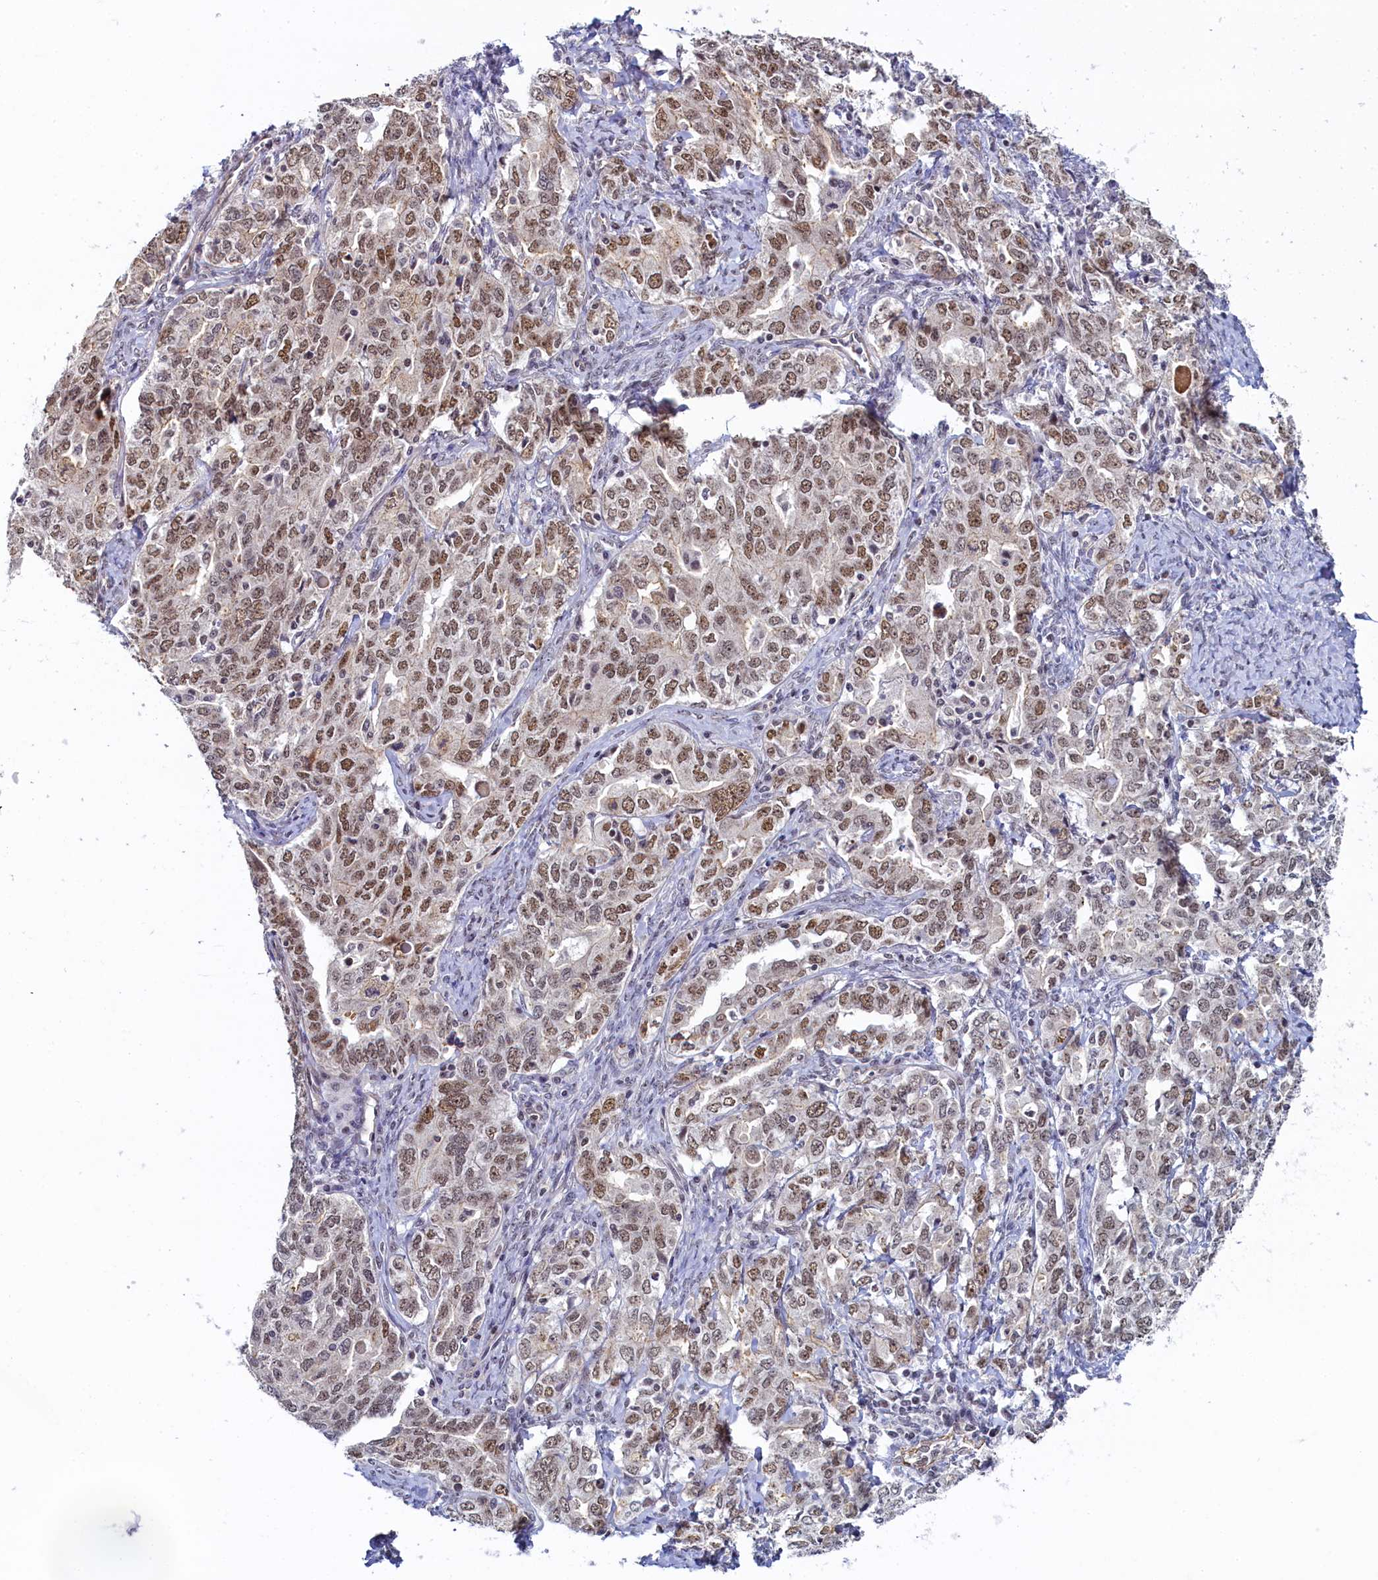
{"staining": {"intensity": "moderate", "quantity": ">75%", "location": "nuclear"}, "tissue": "ovarian cancer", "cell_type": "Tumor cells", "image_type": "cancer", "snomed": [{"axis": "morphology", "description": "Carcinoma, endometroid"}, {"axis": "topography", "description": "Ovary"}], "caption": "Moderate nuclear protein expression is seen in about >75% of tumor cells in ovarian cancer (endometroid carcinoma). (DAB IHC, brown staining for protein, blue staining for nuclei).", "gene": "INTS14", "patient": {"sex": "female", "age": 62}}